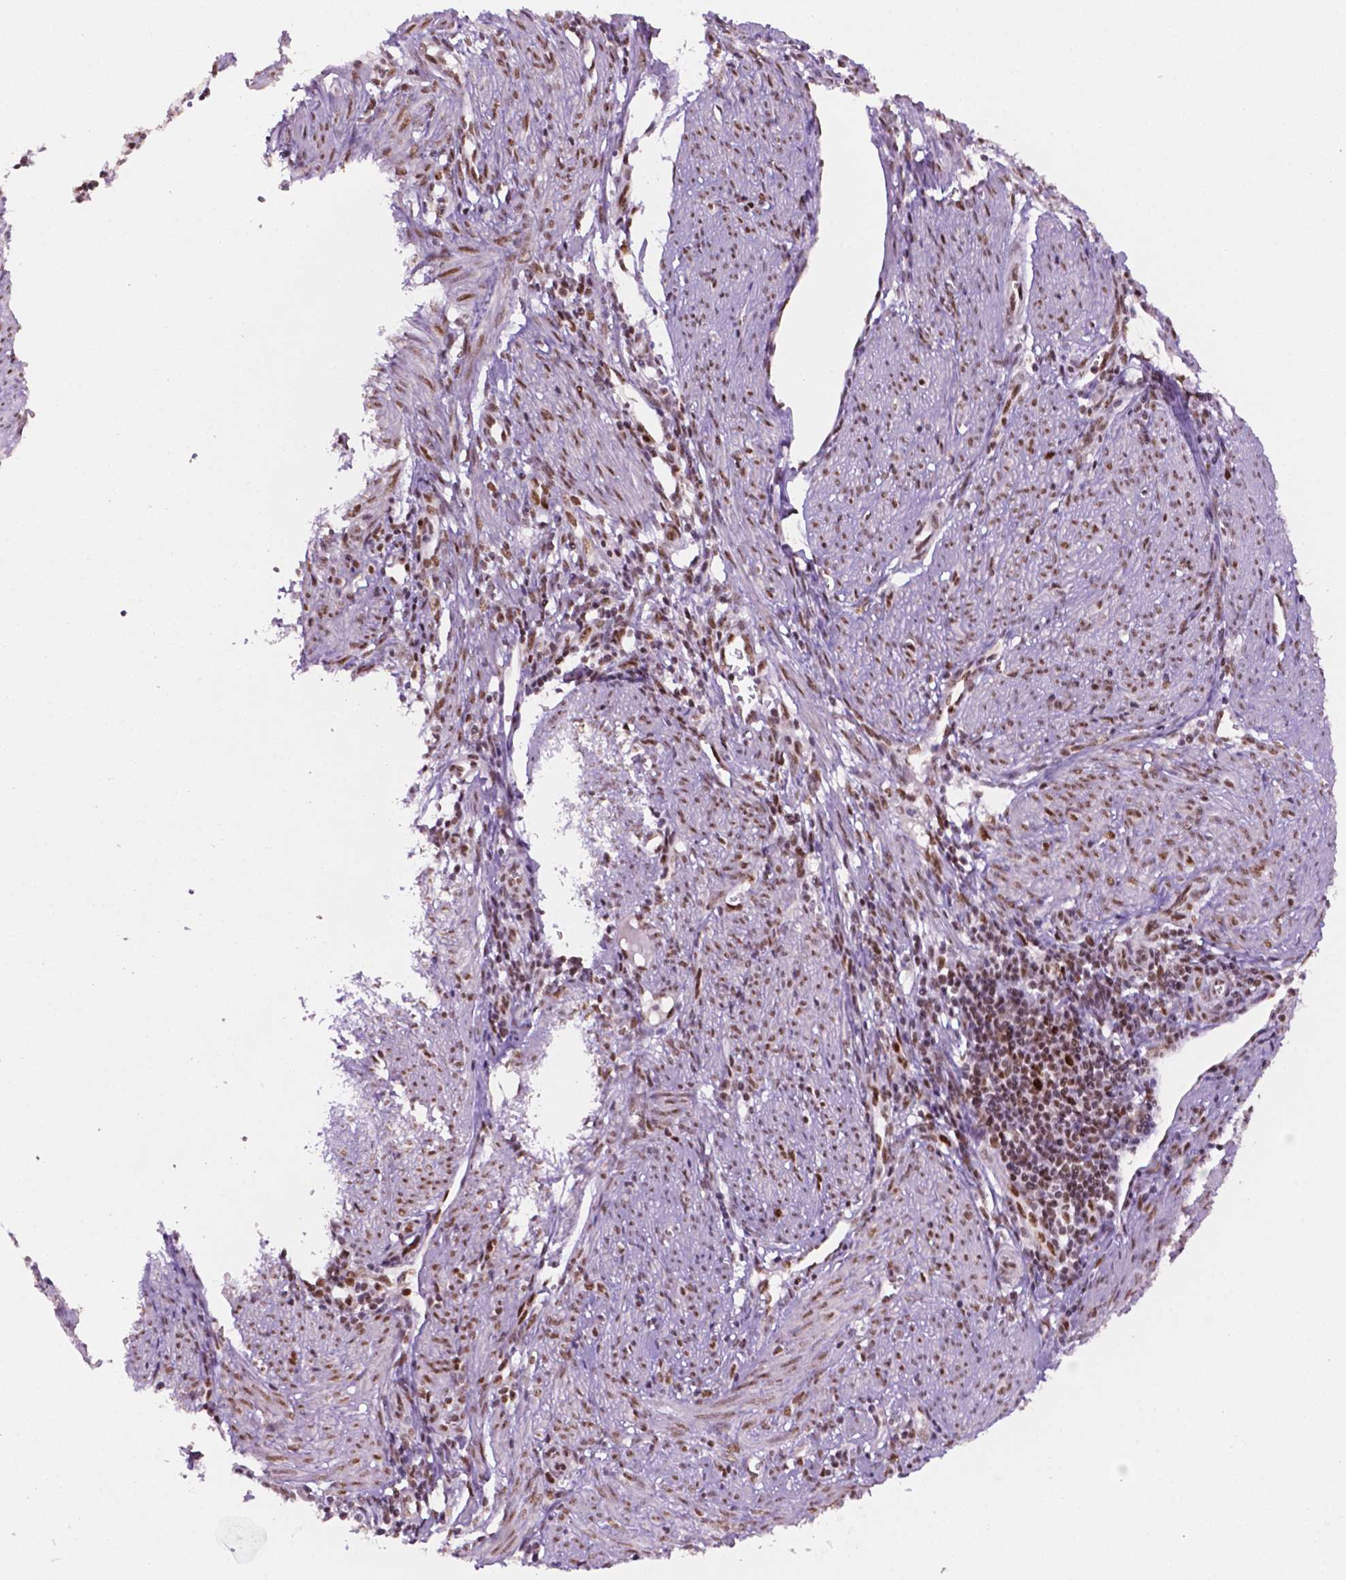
{"staining": {"intensity": "negative", "quantity": "none", "location": "none"}, "tissue": "endometrial cancer", "cell_type": "Tumor cells", "image_type": "cancer", "snomed": [{"axis": "morphology", "description": "Adenocarcinoma, NOS"}, {"axis": "topography", "description": "Endometrium"}], "caption": "A high-resolution photomicrograph shows IHC staining of endometrial cancer (adenocarcinoma), which displays no significant expression in tumor cells.", "gene": "MLH1", "patient": {"sex": "female", "age": 59}}